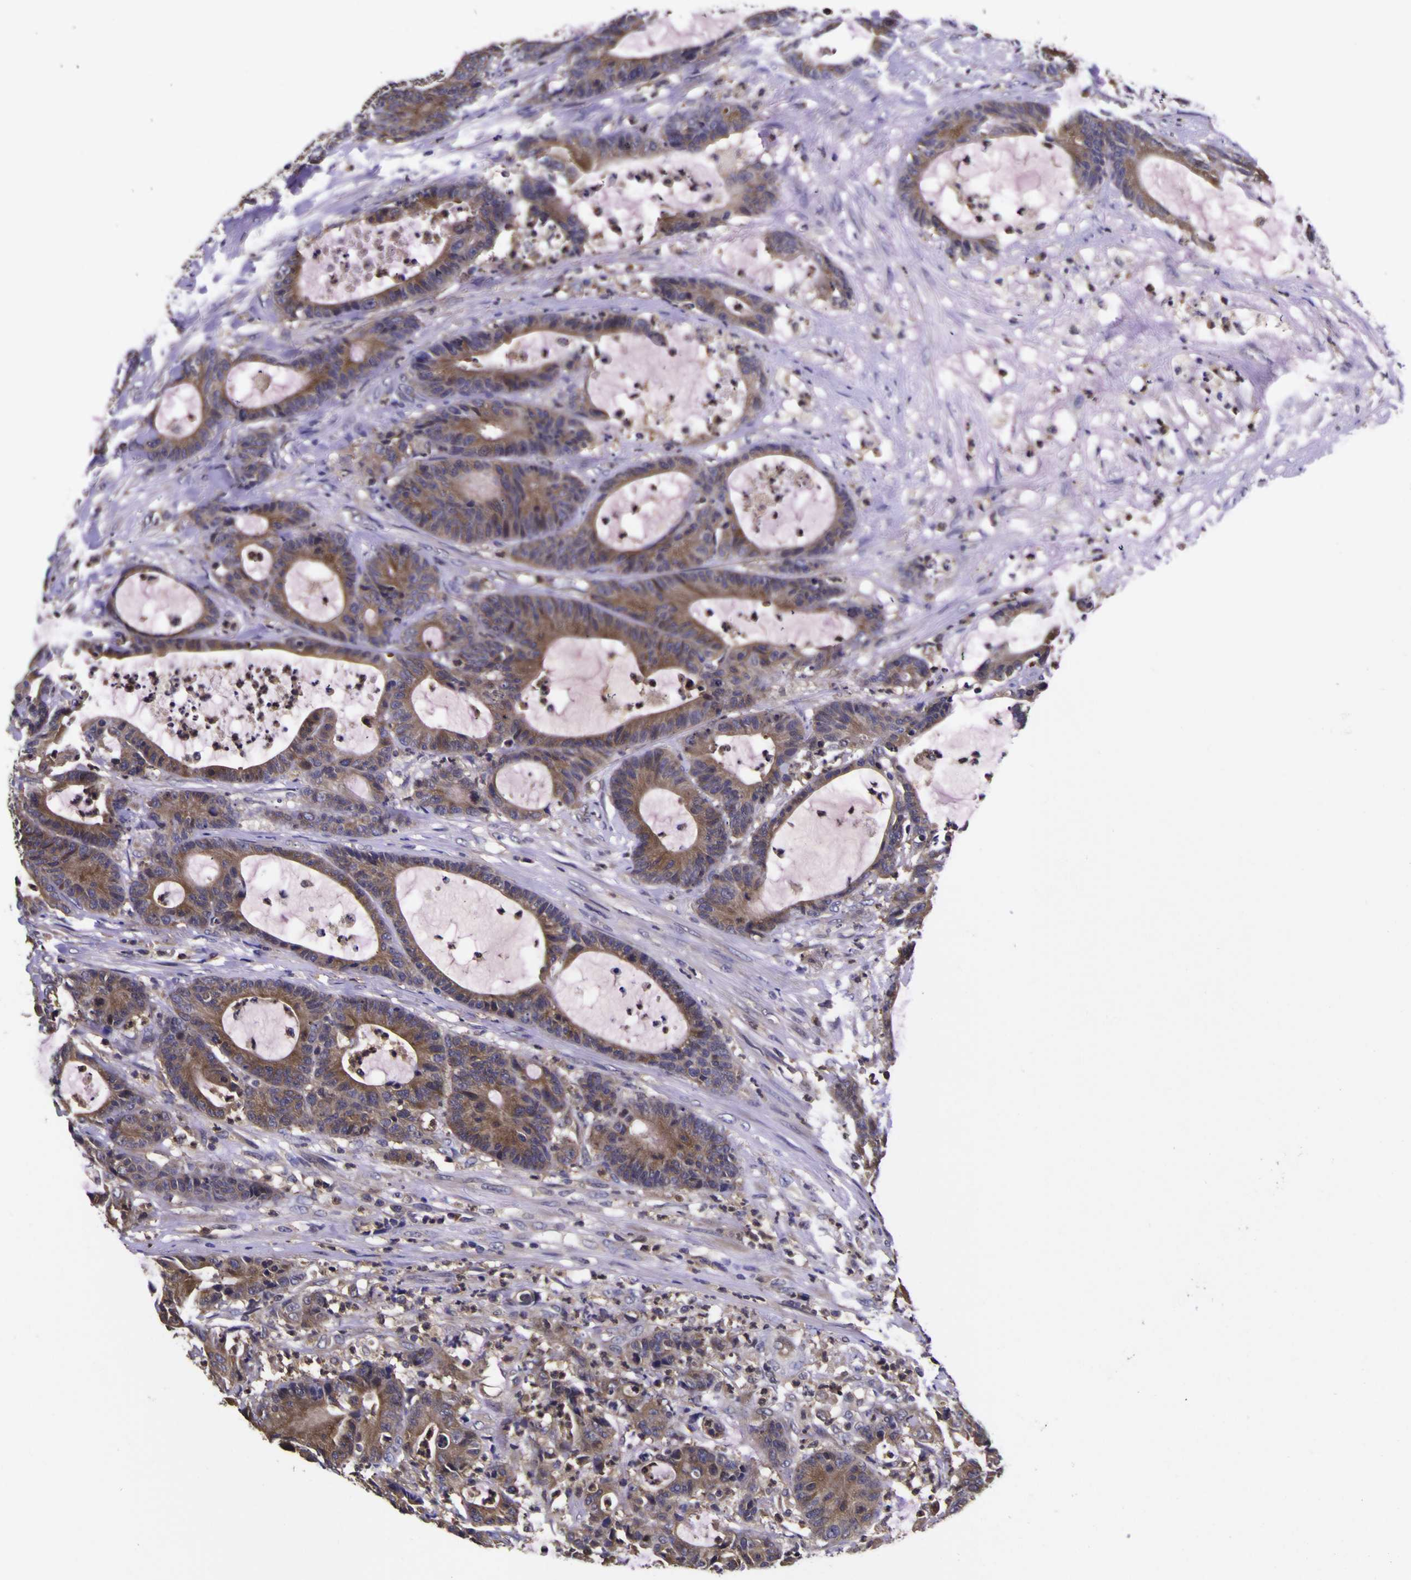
{"staining": {"intensity": "moderate", "quantity": ">75%", "location": "cytoplasmic/membranous"}, "tissue": "colorectal cancer", "cell_type": "Tumor cells", "image_type": "cancer", "snomed": [{"axis": "morphology", "description": "Adenocarcinoma, NOS"}, {"axis": "topography", "description": "Colon"}], "caption": "This is a micrograph of immunohistochemistry (IHC) staining of colorectal cancer (adenocarcinoma), which shows moderate staining in the cytoplasmic/membranous of tumor cells.", "gene": "MAPK14", "patient": {"sex": "female", "age": 84}}